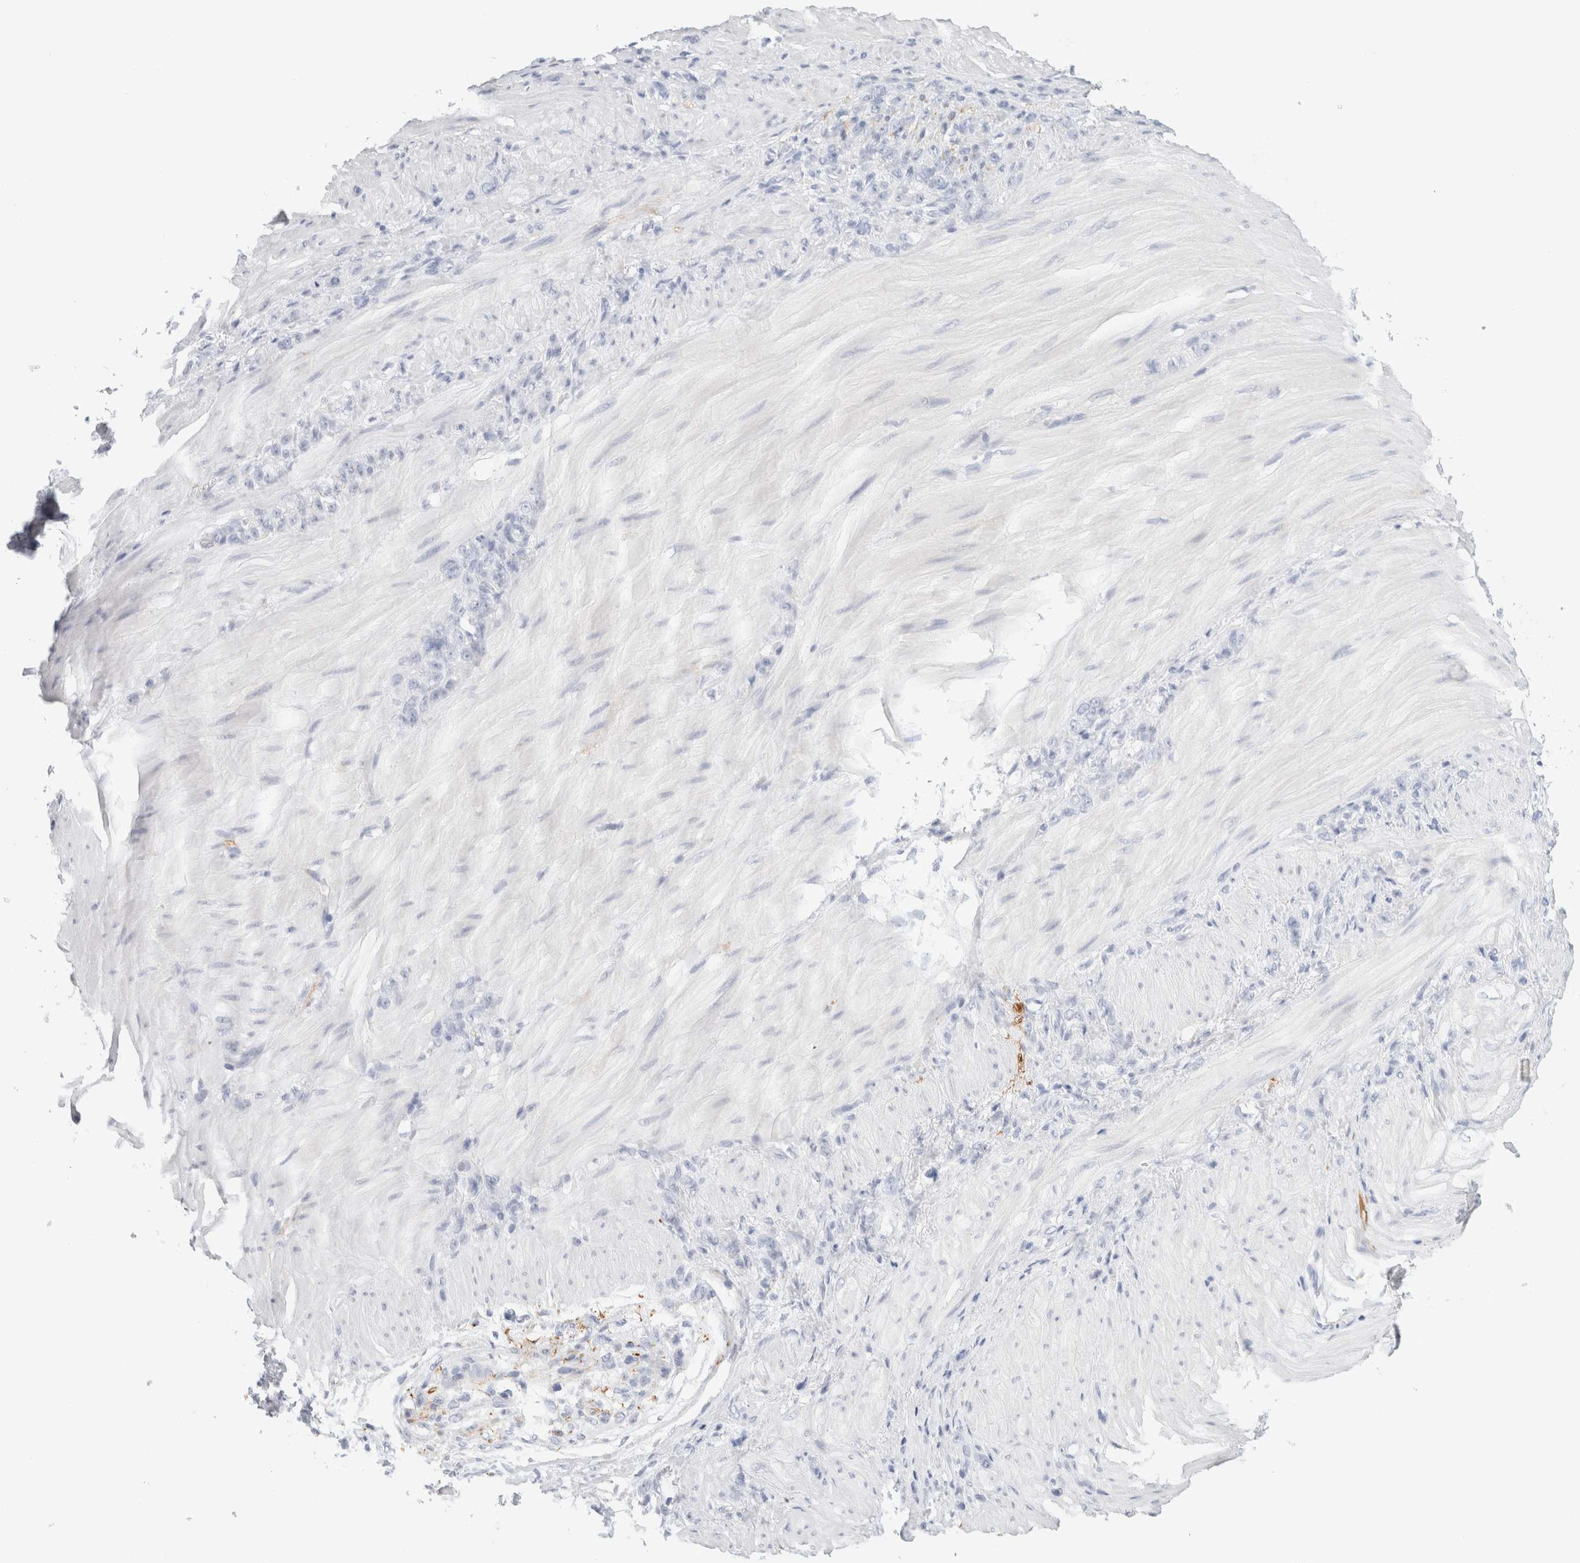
{"staining": {"intensity": "negative", "quantity": "none", "location": "none"}, "tissue": "stomach cancer", "cell_type": "Tumor cells", "image_type": "cancer", "snomed": [{"axis": "morphology", "description": "Normal tissue, NOS"}, {"axis": "morphology", "description": "Adenocarcinoma, NOS"}, {"axis": "topography", "description": "Stomach"}], "caption": "The image demonstrates no significant staining in tumor cells of stomach adenocarcinoma.", "gene": "RTN4", "patient": {"sex": "male", "age": 82}}